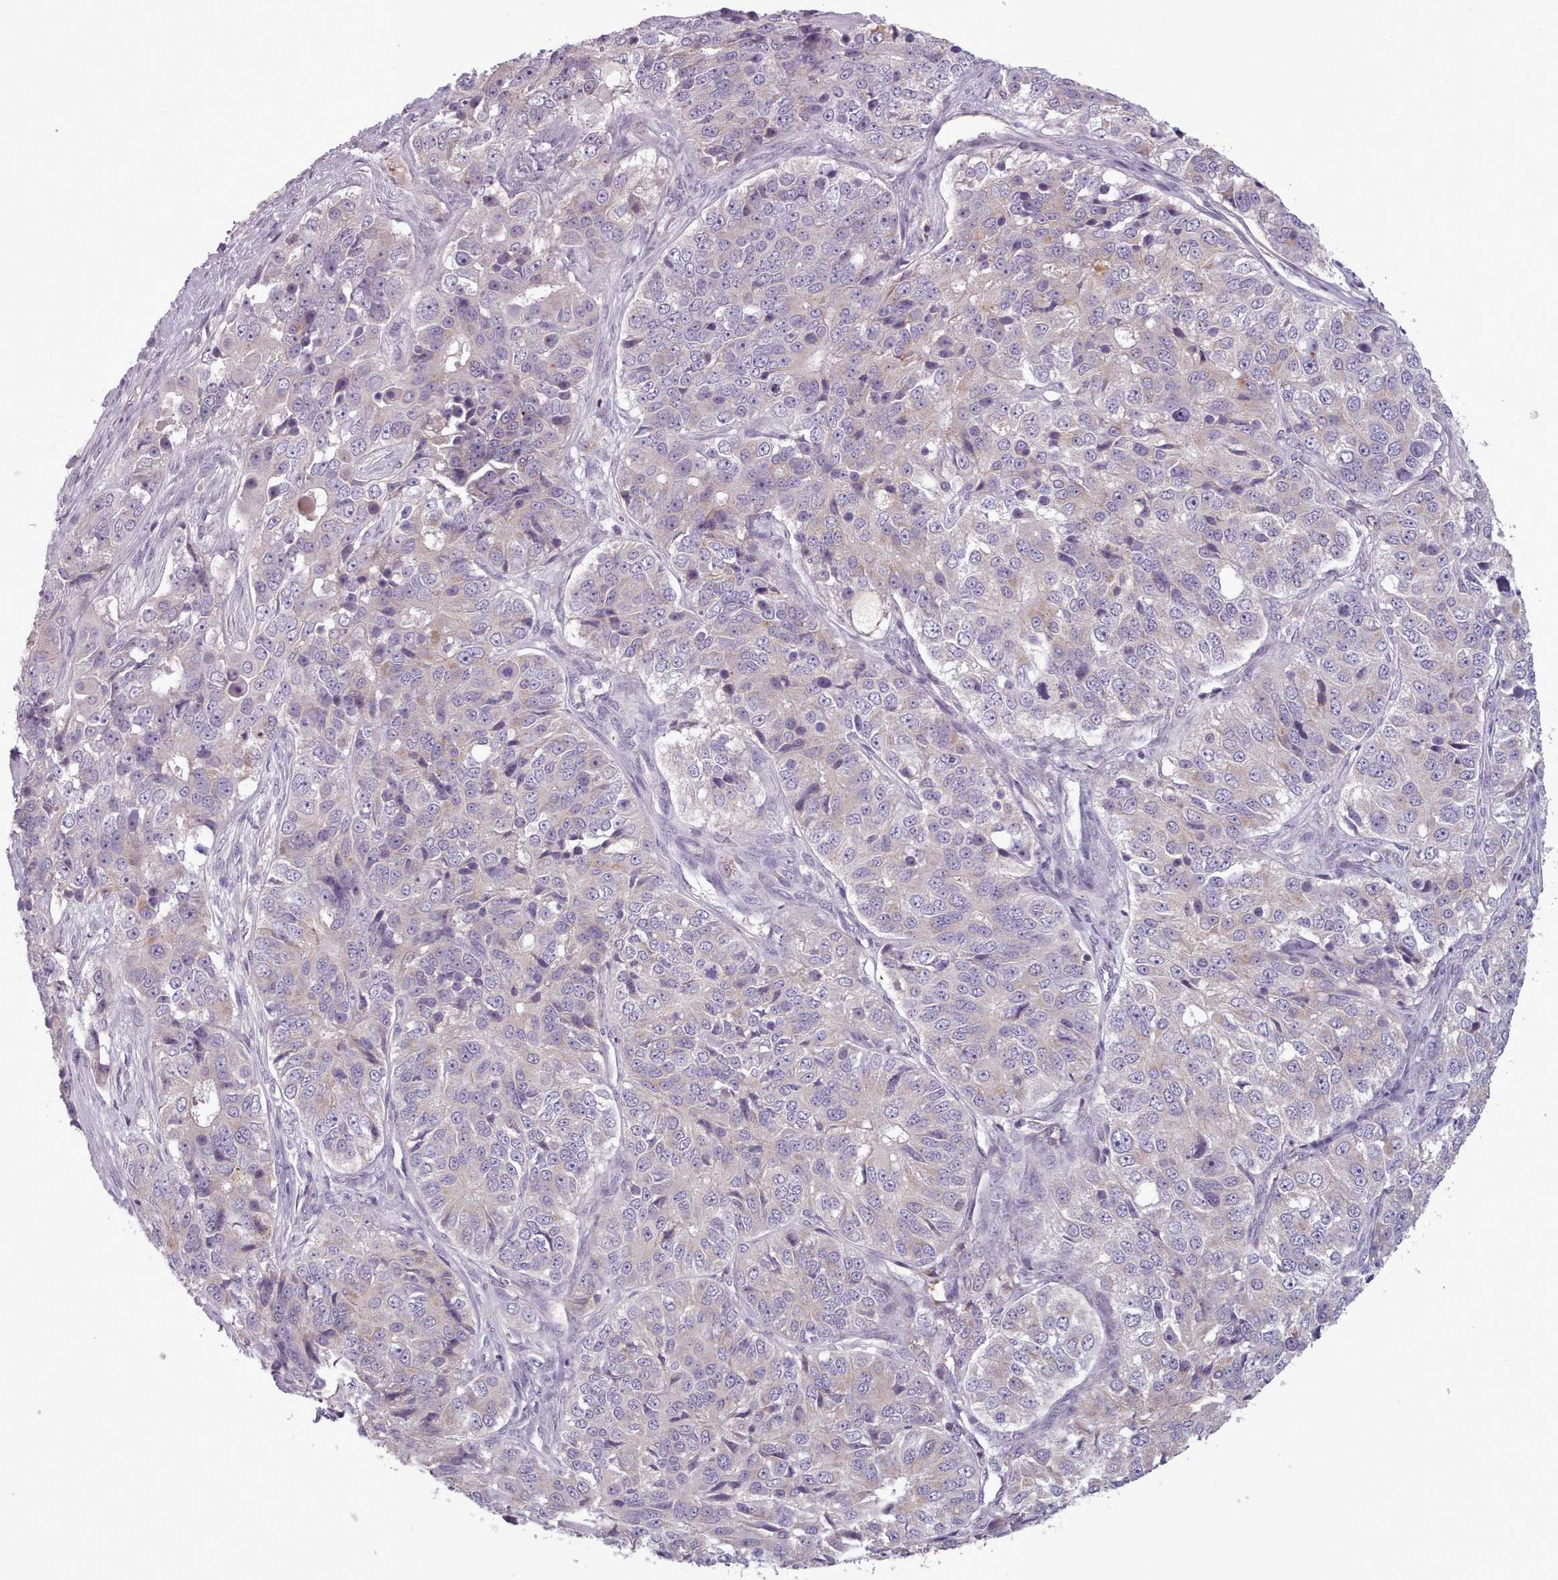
{"staining": {"intensity": "negative", "quantity": "none", "location": "none"}, "tissue": "ovarian cancer", "cell_type": "Tumor cells", "image_type": "cancer", "snomed": [{"axis": "morphology", "description": "Carcinoma, endometroid"}, {"axis": "topography", "description": "Ovary"}], "caption": "Ovarian cancer was stained to show a protein in brown. There is no significant staining in tumor cells.", "gene": "LAPTM5", "patient": {"sex": "female", "age": 51}}